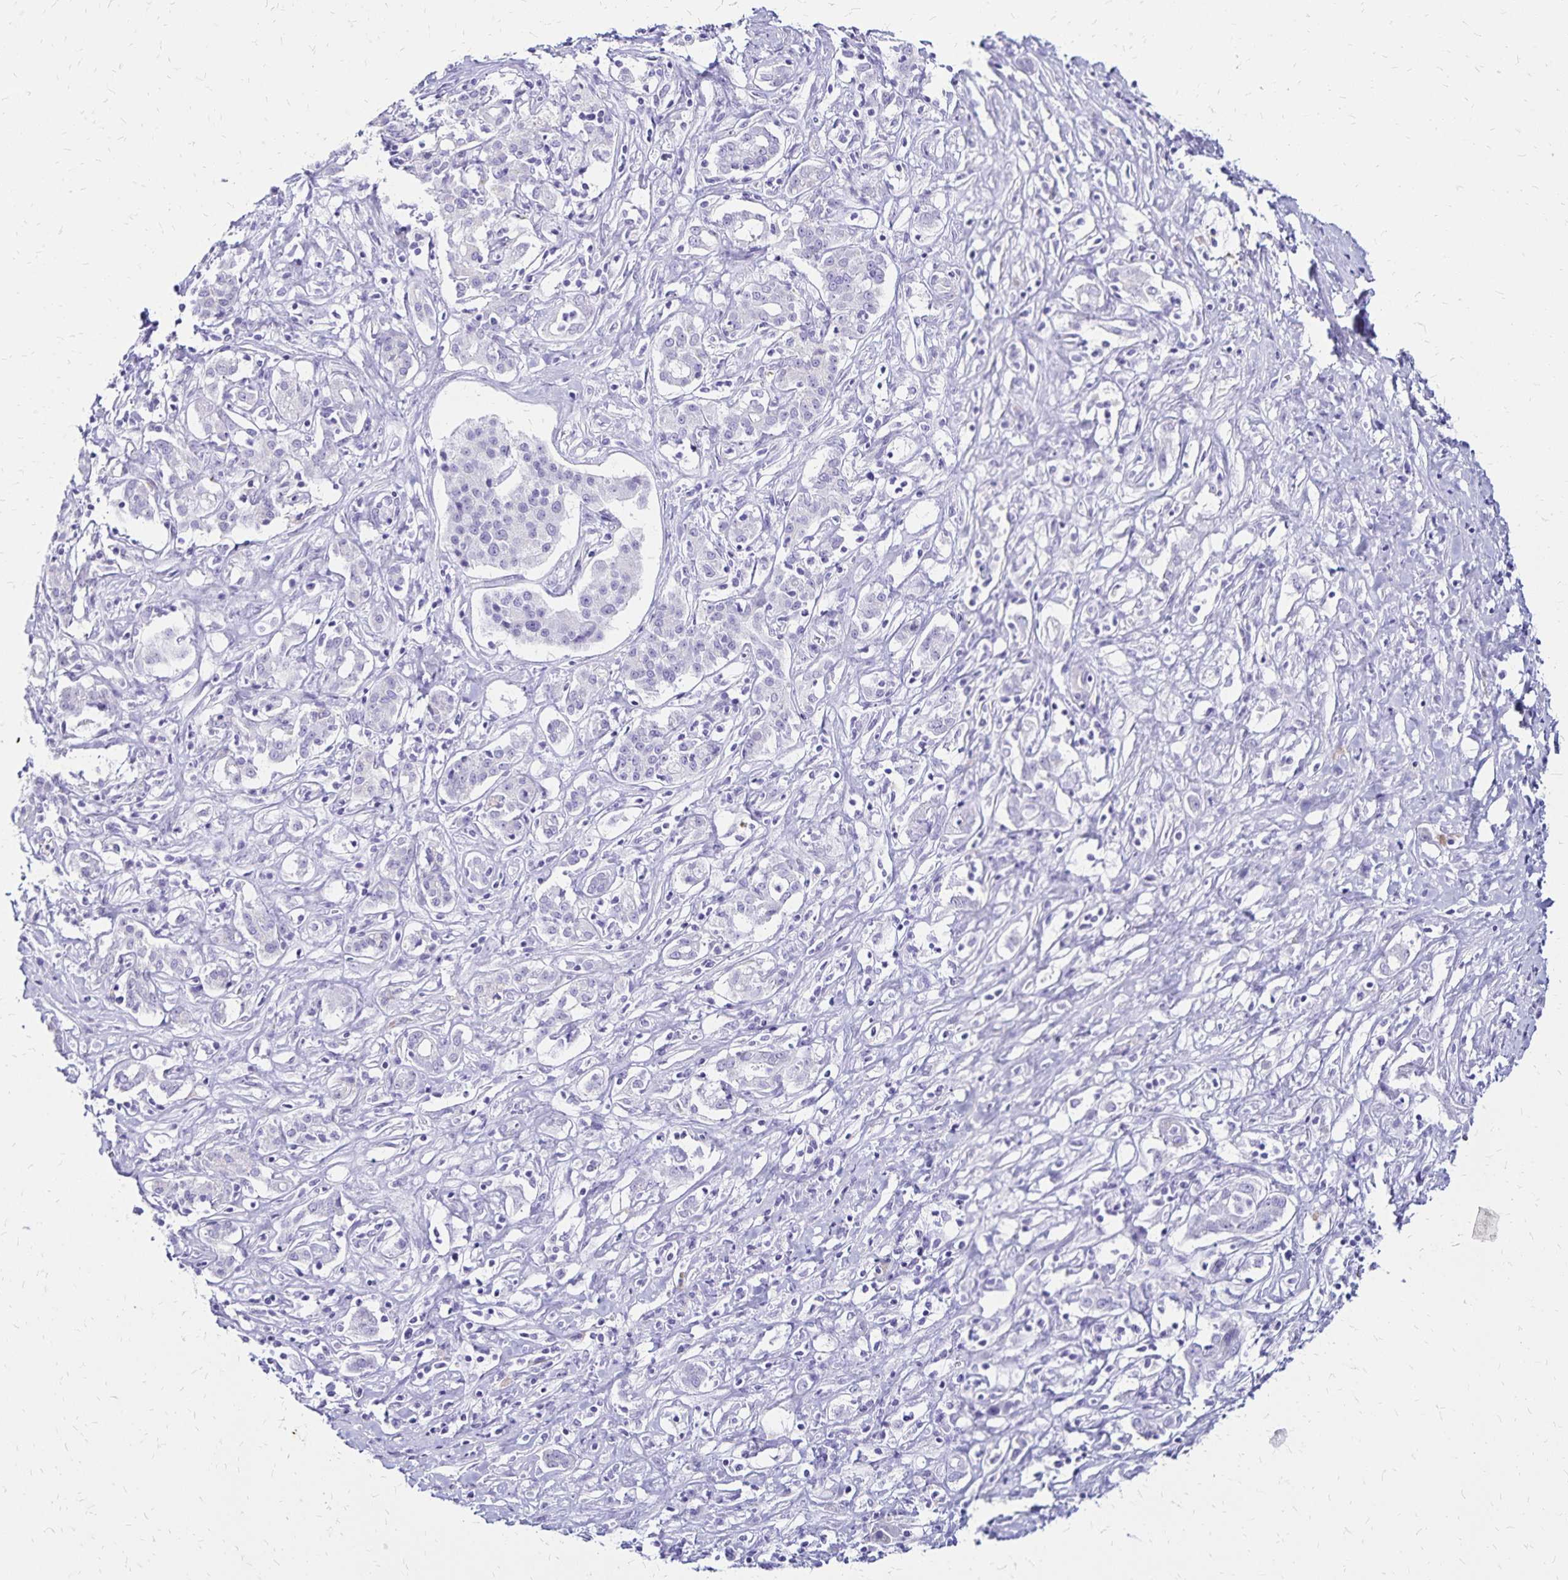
{"staining": {"intensity": "negative", "quantity": "none", "location": "none"}, "tissue": "pancreatic cancer", "cell_type": "Tumor cells", "image_type": "cancer", "snomed": [{"axis": "morphology", "description": "Adenocarcinoma, NOS"}, {"axis": "topography", "description": "Pancreas"}], "caption": "There is no significant expression in tumor cells of adenocarcinoma (pancreatic). (Stains: DAB (3,3'-diaminobenzidine) IHC with hematoxylin counter stain, Microscopy: brightfield microscopy at high magnification).", "gene": "LIN28B", "patient": {"sex": "male", "age": 63}}